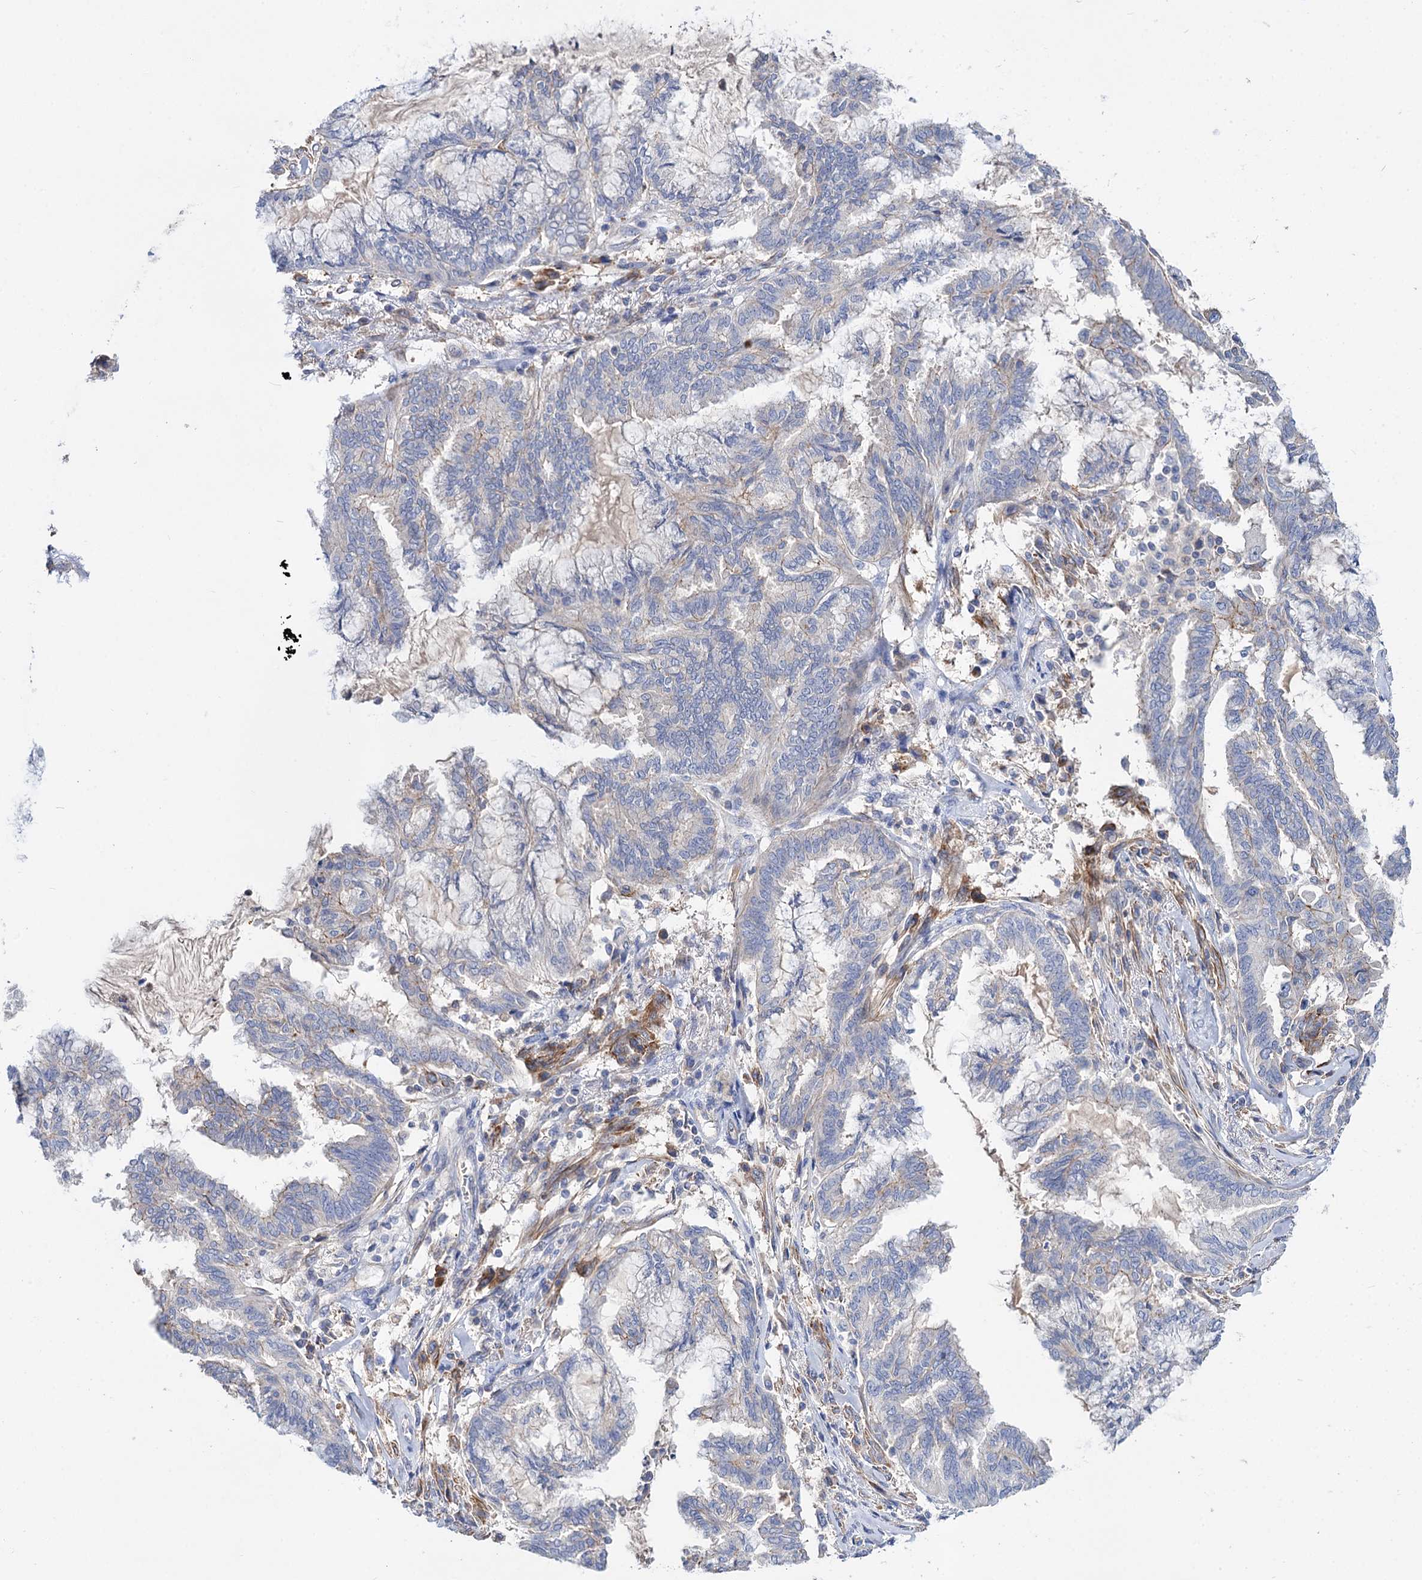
{"staining": {"intensity": "weak", "quantity": "<25%", "location": "cytoplasmic/membranous"}, "tissue": "endometrial cancer", "cell_type": "Tumor cells", "image_type": "cancer", "snomed": [{"axis": "morphology", "description": "Adenocarcinoma, NOS"}, {"axis": "topography", "description": "Endometrium"}], "caption": "High magnification brightfield microscopy of adenocarcinoma (endometrial) stained with DAB (brown) and counterstained with hematoxylin (blue): tumor cells show no significant expression. (Stains: DAB immunohistochemistry with hematoxylin counter stain, Microscopy: brightfield microscopy at high magnification).", "gene": "NUDCD2", "patient": {"sex": "female", "age": 86}}